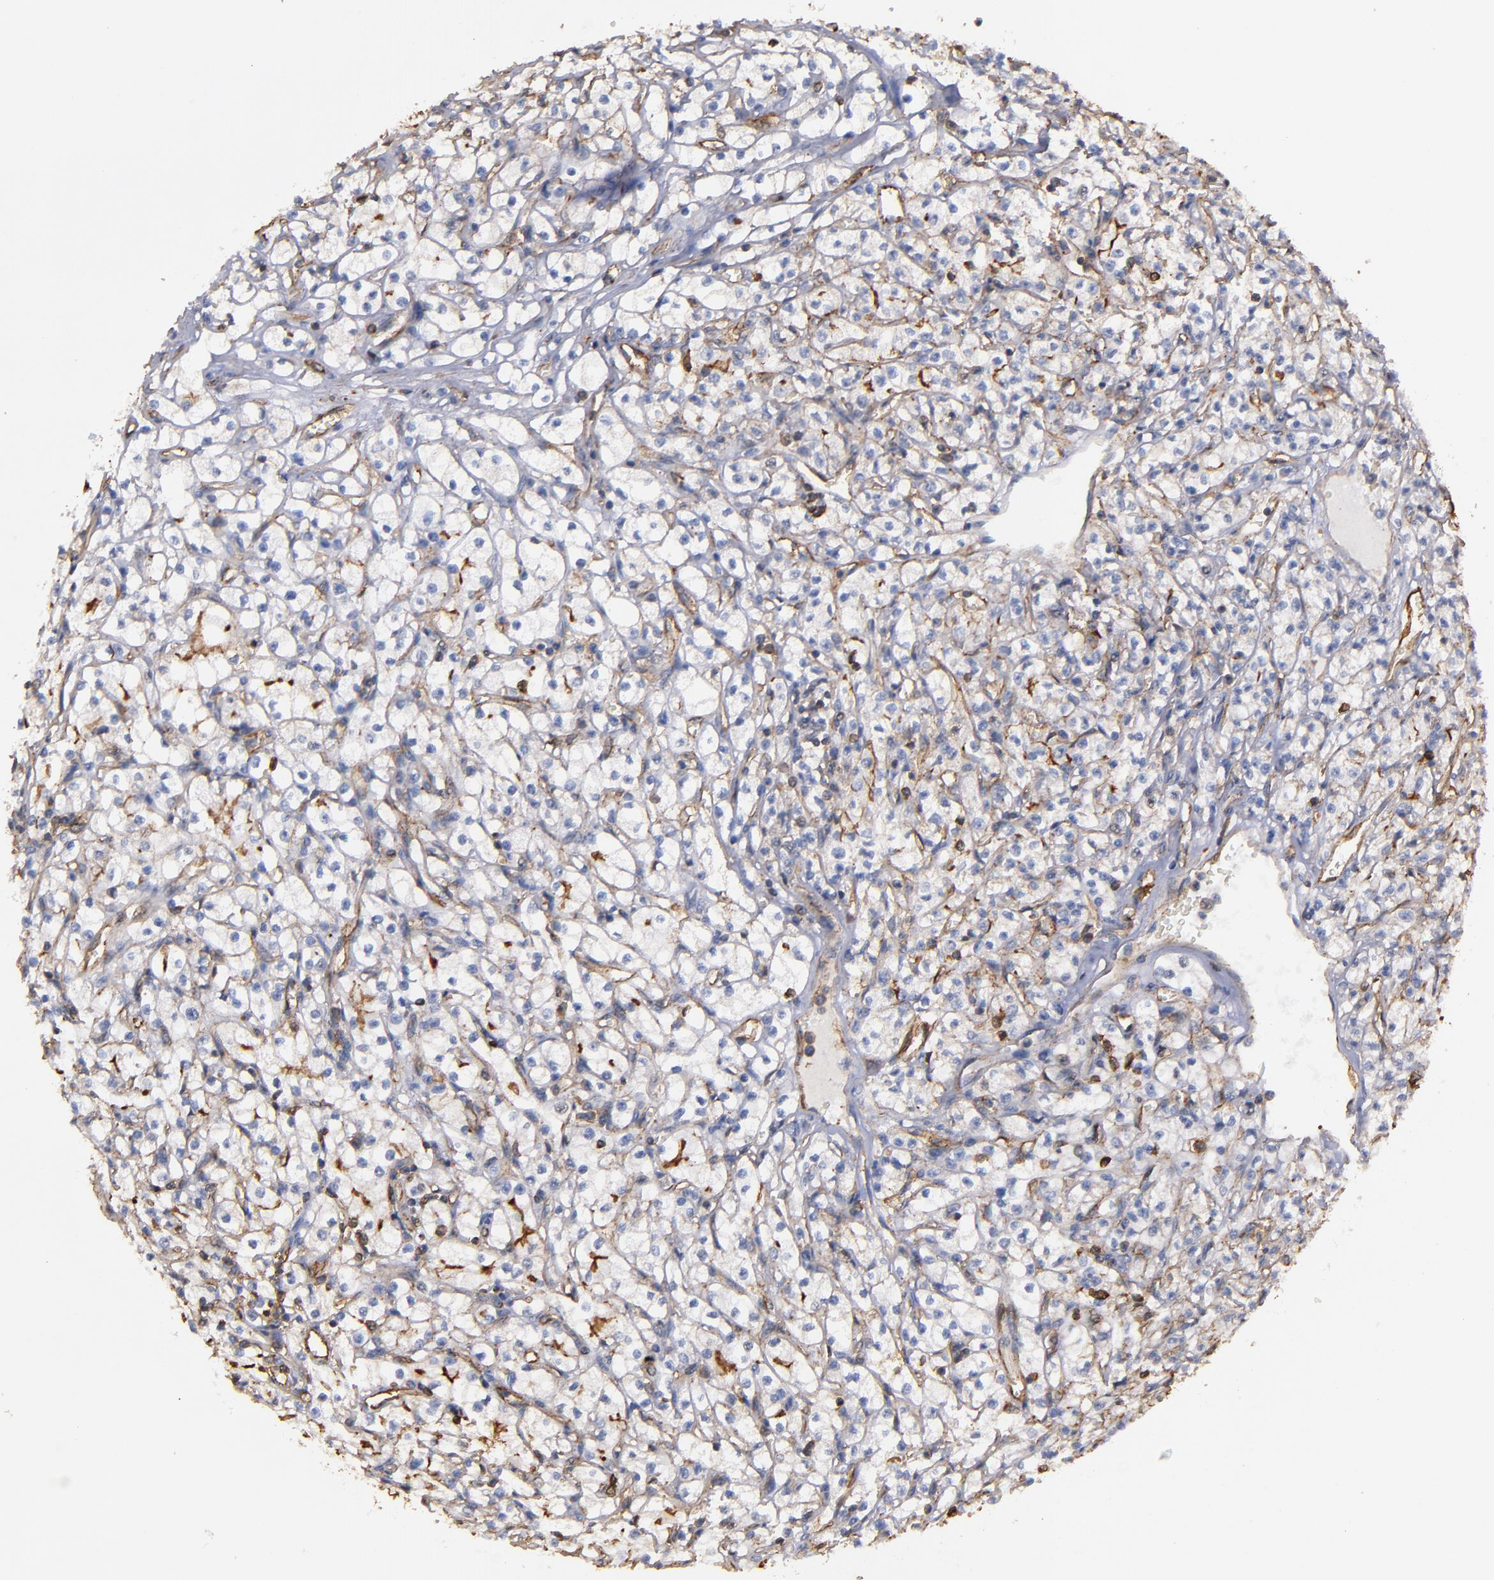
{"staining": {"intensity": "weak", "quantity": ">75%", "location": "cytoplasmic/membranous"}, "tissue": "renal cancer", "cell_type": "Tumor cells", "image_type": "cancer", "snomed": [{"axis": "morphology", "description": "Adenocarcinoma, NOS"}, {"axis": "topography", "description": "Kidney"}], "caption": "The histopathology image displays a brown stain indicating the presence of a protein in the cytoplasmic/membranous of tumor cells in renal adenocarcinoma.", "gene": "ACTN4", "patient": {"sex": "male", "age": 61}}